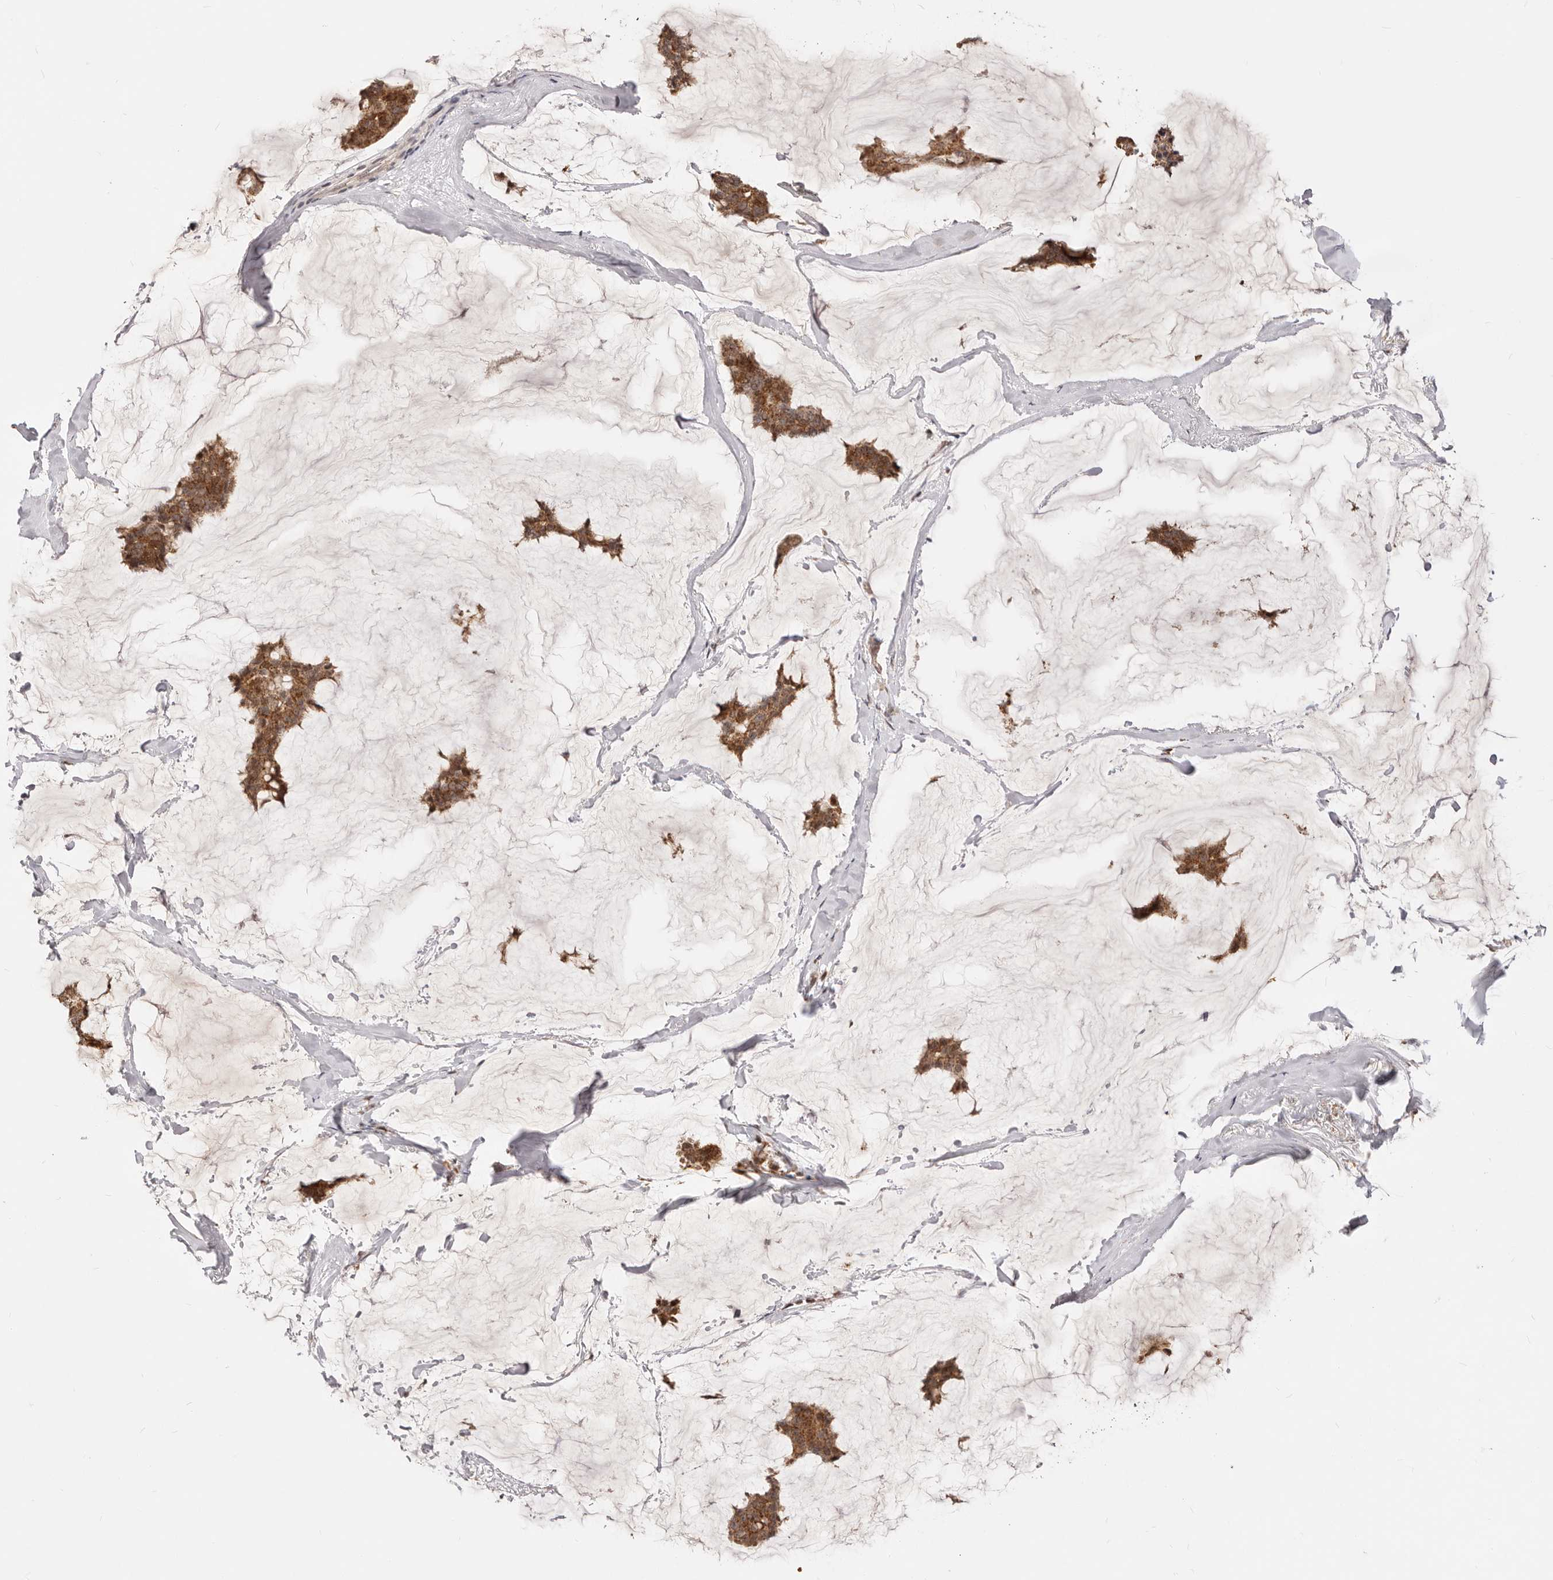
{"staining": {"intensity": "strong", "quantity": ">75%", "location": "cytoplasmic/membranous,nuclear"}, "tissue": "breast cancer", "cell_type": "Tumor cells", "image_type": "cancer", "snomed": [{"axis": "morphology", "description": "Duct carcinoma"}, {"axis": "topography", "description": "Breast"}], "caption": "Protein expression analysis of infiltrating ductal carcinoma (breast) demonstrates strong cytoplasmic/membranous and nuclear staining in approximately >75% of tumor cells. Using DAB (3,3'-diaminobenzidine) (brown) and hematoxylin (blue) stains, captured at high magnification using brightfield microscopy.", "gene": "SEC14L1", "patient": {"sex": "female", "age": 93}}